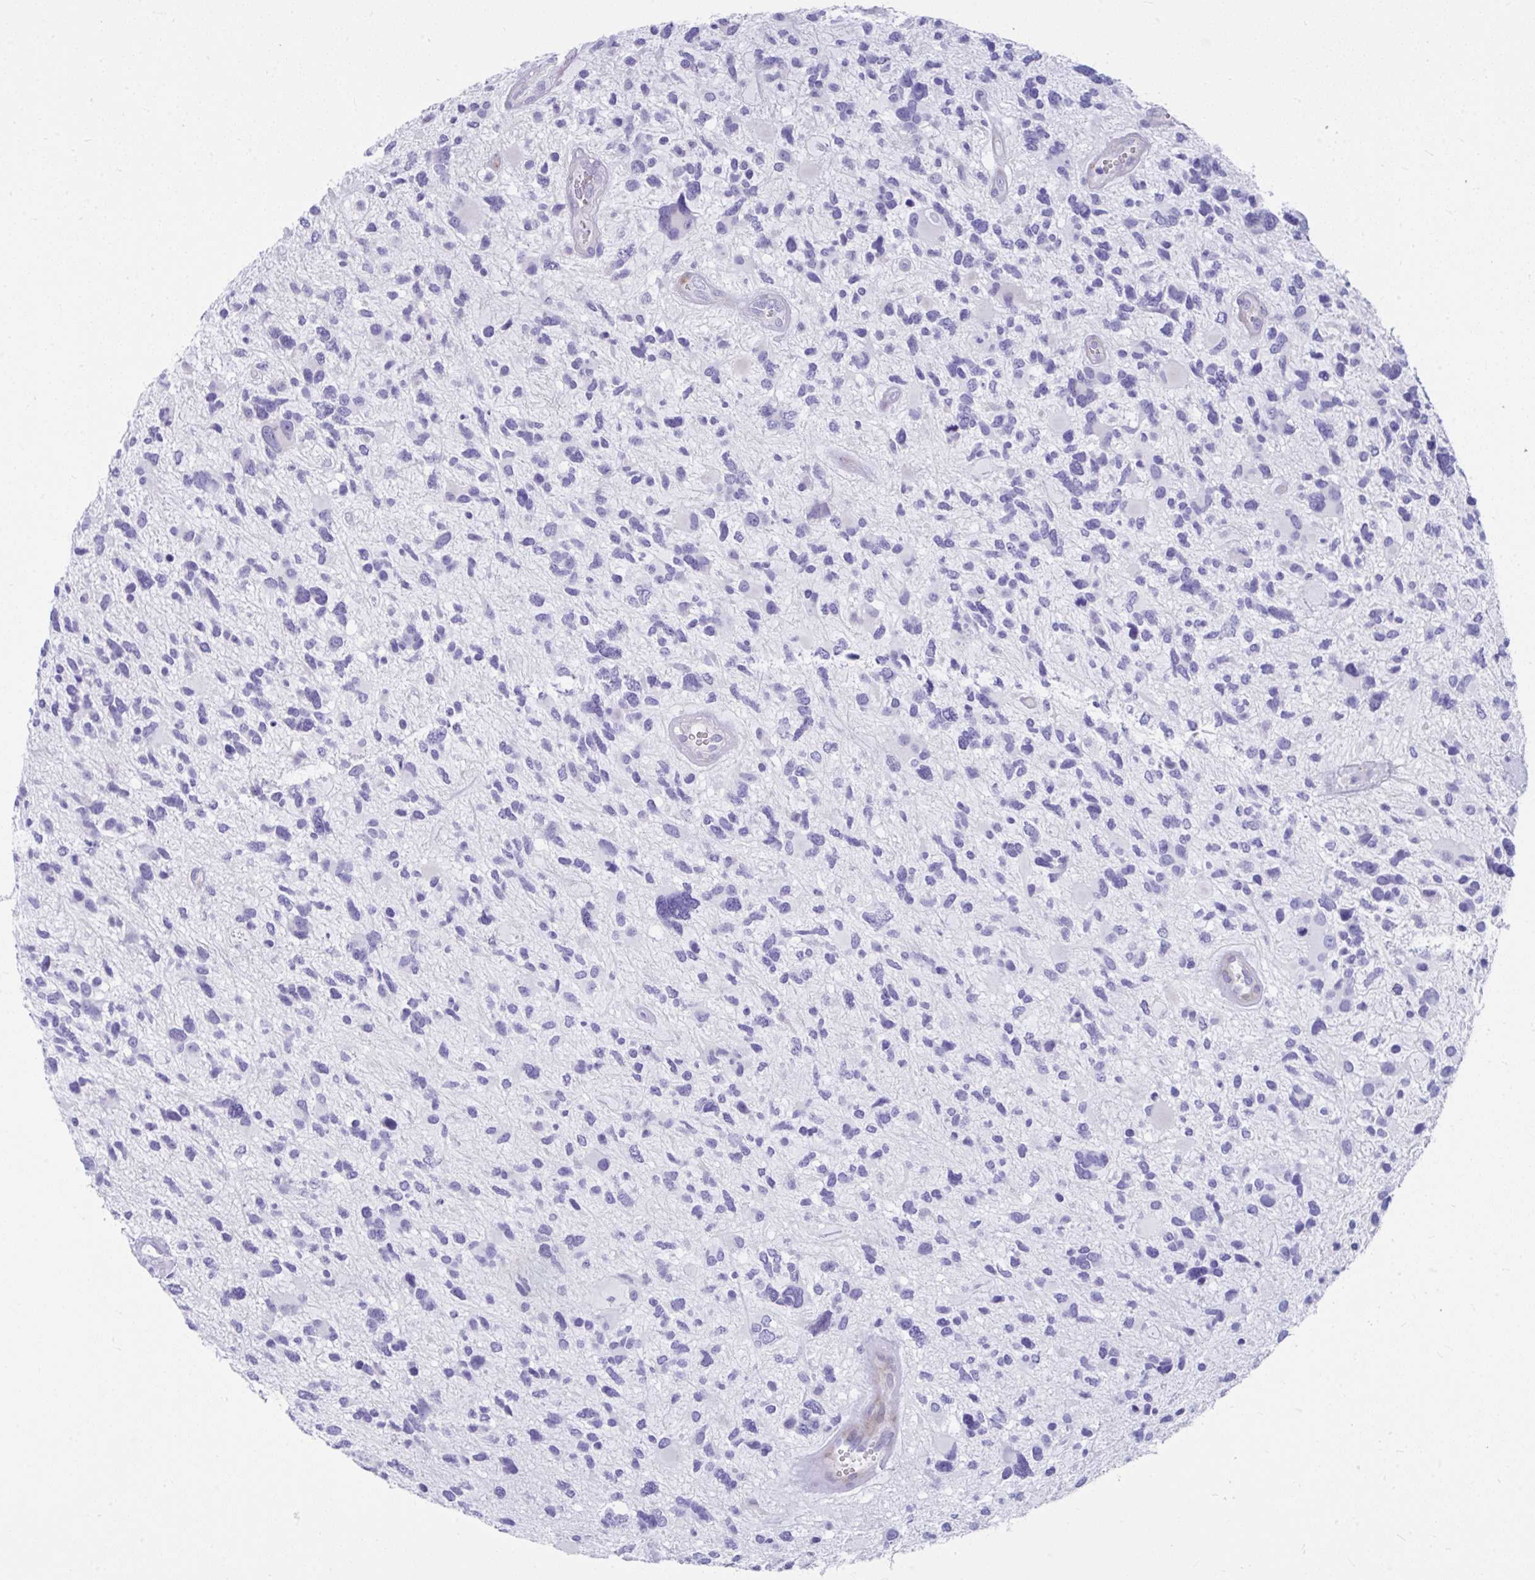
{"staining": {"intensity": "negative", "quantity": "none", "location": "none"}, "tissue": "glioma", "cell_type": "Tumor cells", "image_type": "cancer", "snomed": [{"axis": "morphology", "description": "Glioma, malignant, High grade"}, {"axis": "topography", "description": "Brain"}], "caption": "Human glioma stained for a protein using immunohistochemistry demonstrates no staining in tumor cells.", "gene": "GRXCR2", "patient": {"sex": "female", "age": 11}}